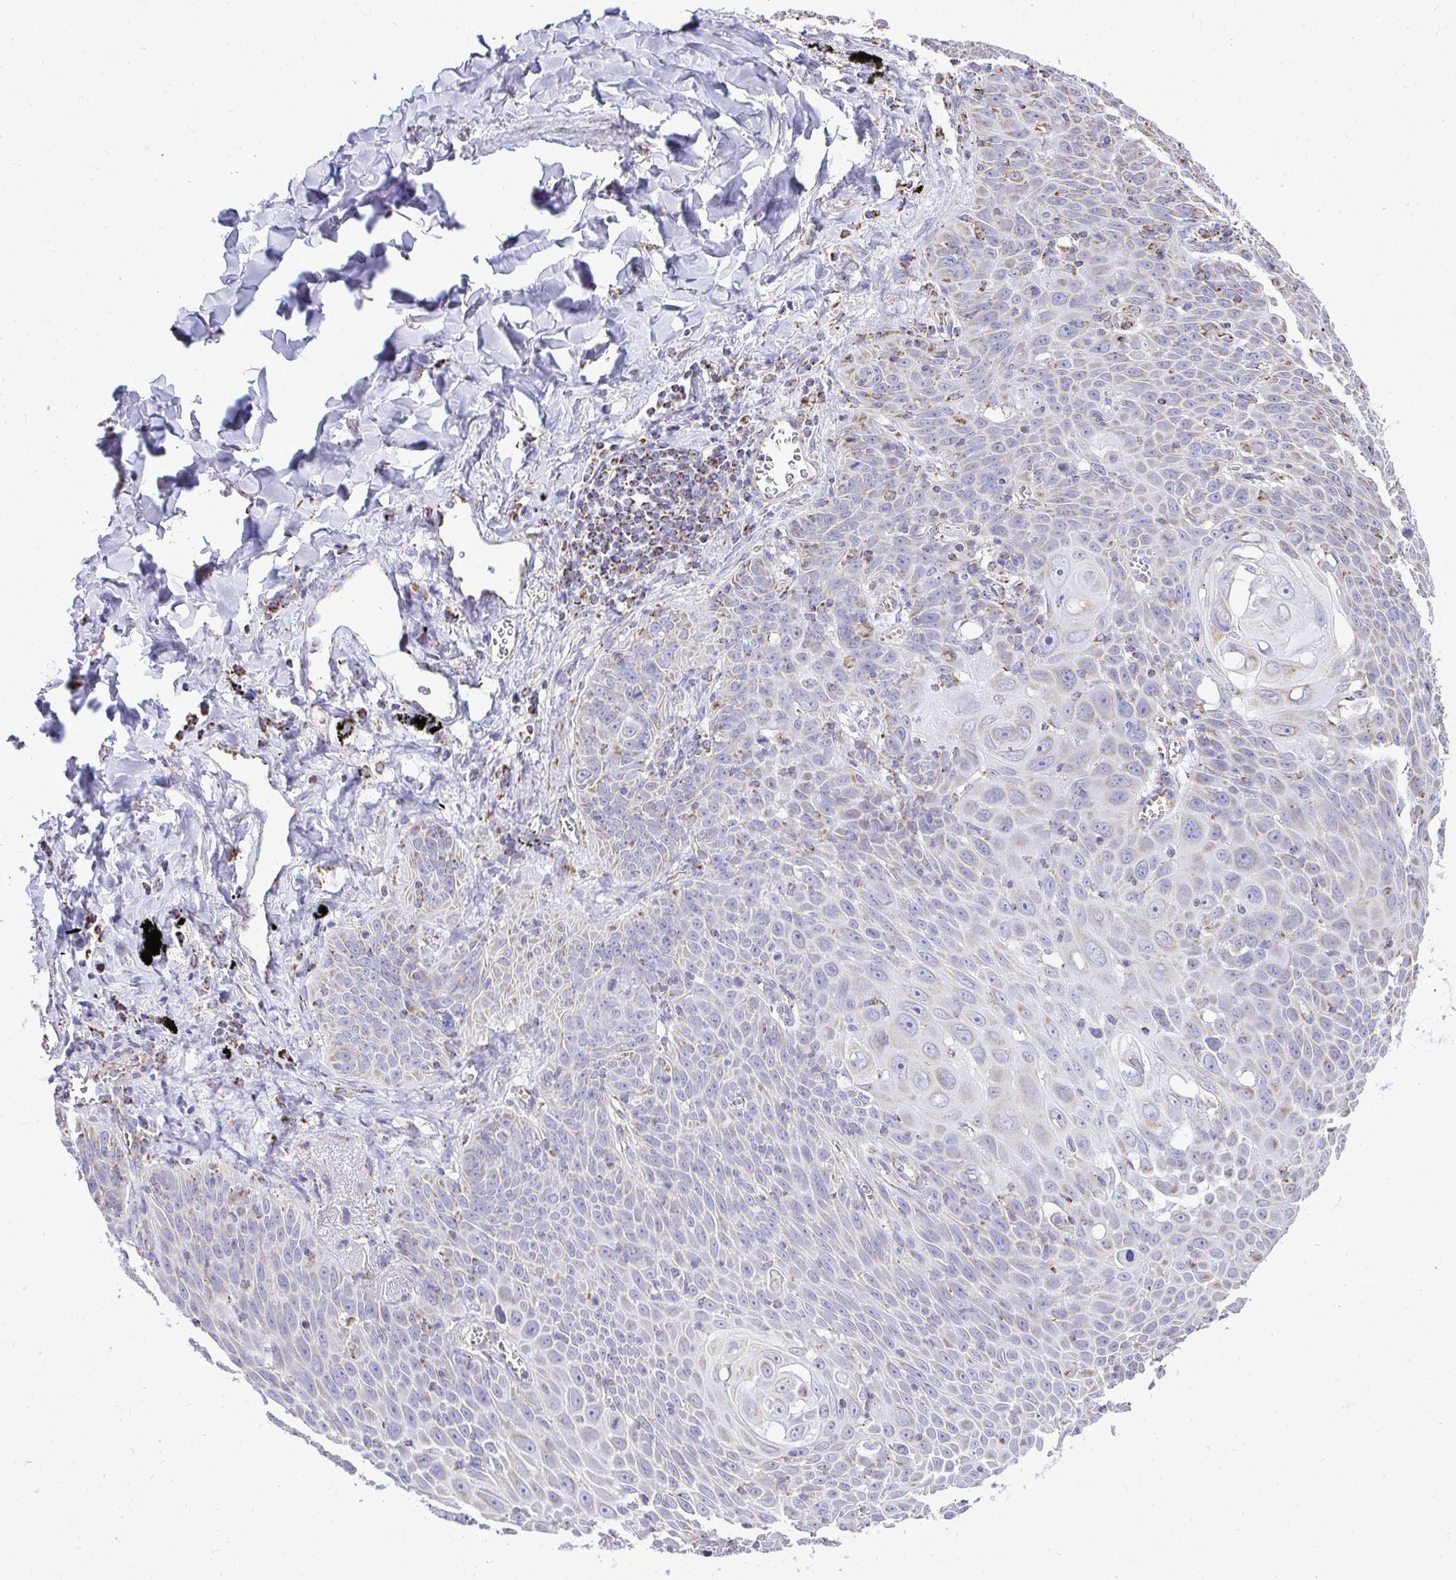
{"staining": {"intensity": "negative", "quantity": "none", "location": "none"}, "tissue": "lung cancer", "cell_type": "Tumor cells", "image_type": "cancer", "snomed": [{"axis": "morphology", "description": "Squamous cell carcinoma, NOS"}, {"axis": "morphology", "description": "Squamous cell carcinoma, metastatic, NOS"}, {"axis": "topography", "description": "Lymph node"}, {"axis": "topography", "description": "Lung"}], "caption": "Tumor cells are negative for brown protein staining in lung cancer. (Stains: DAB IHC with hematoxylin counter stain, Microscopy: brightfield microscopy at high magnification).", "gene": "MPZL2", "patient": {"sex": "female", "age": 62}}